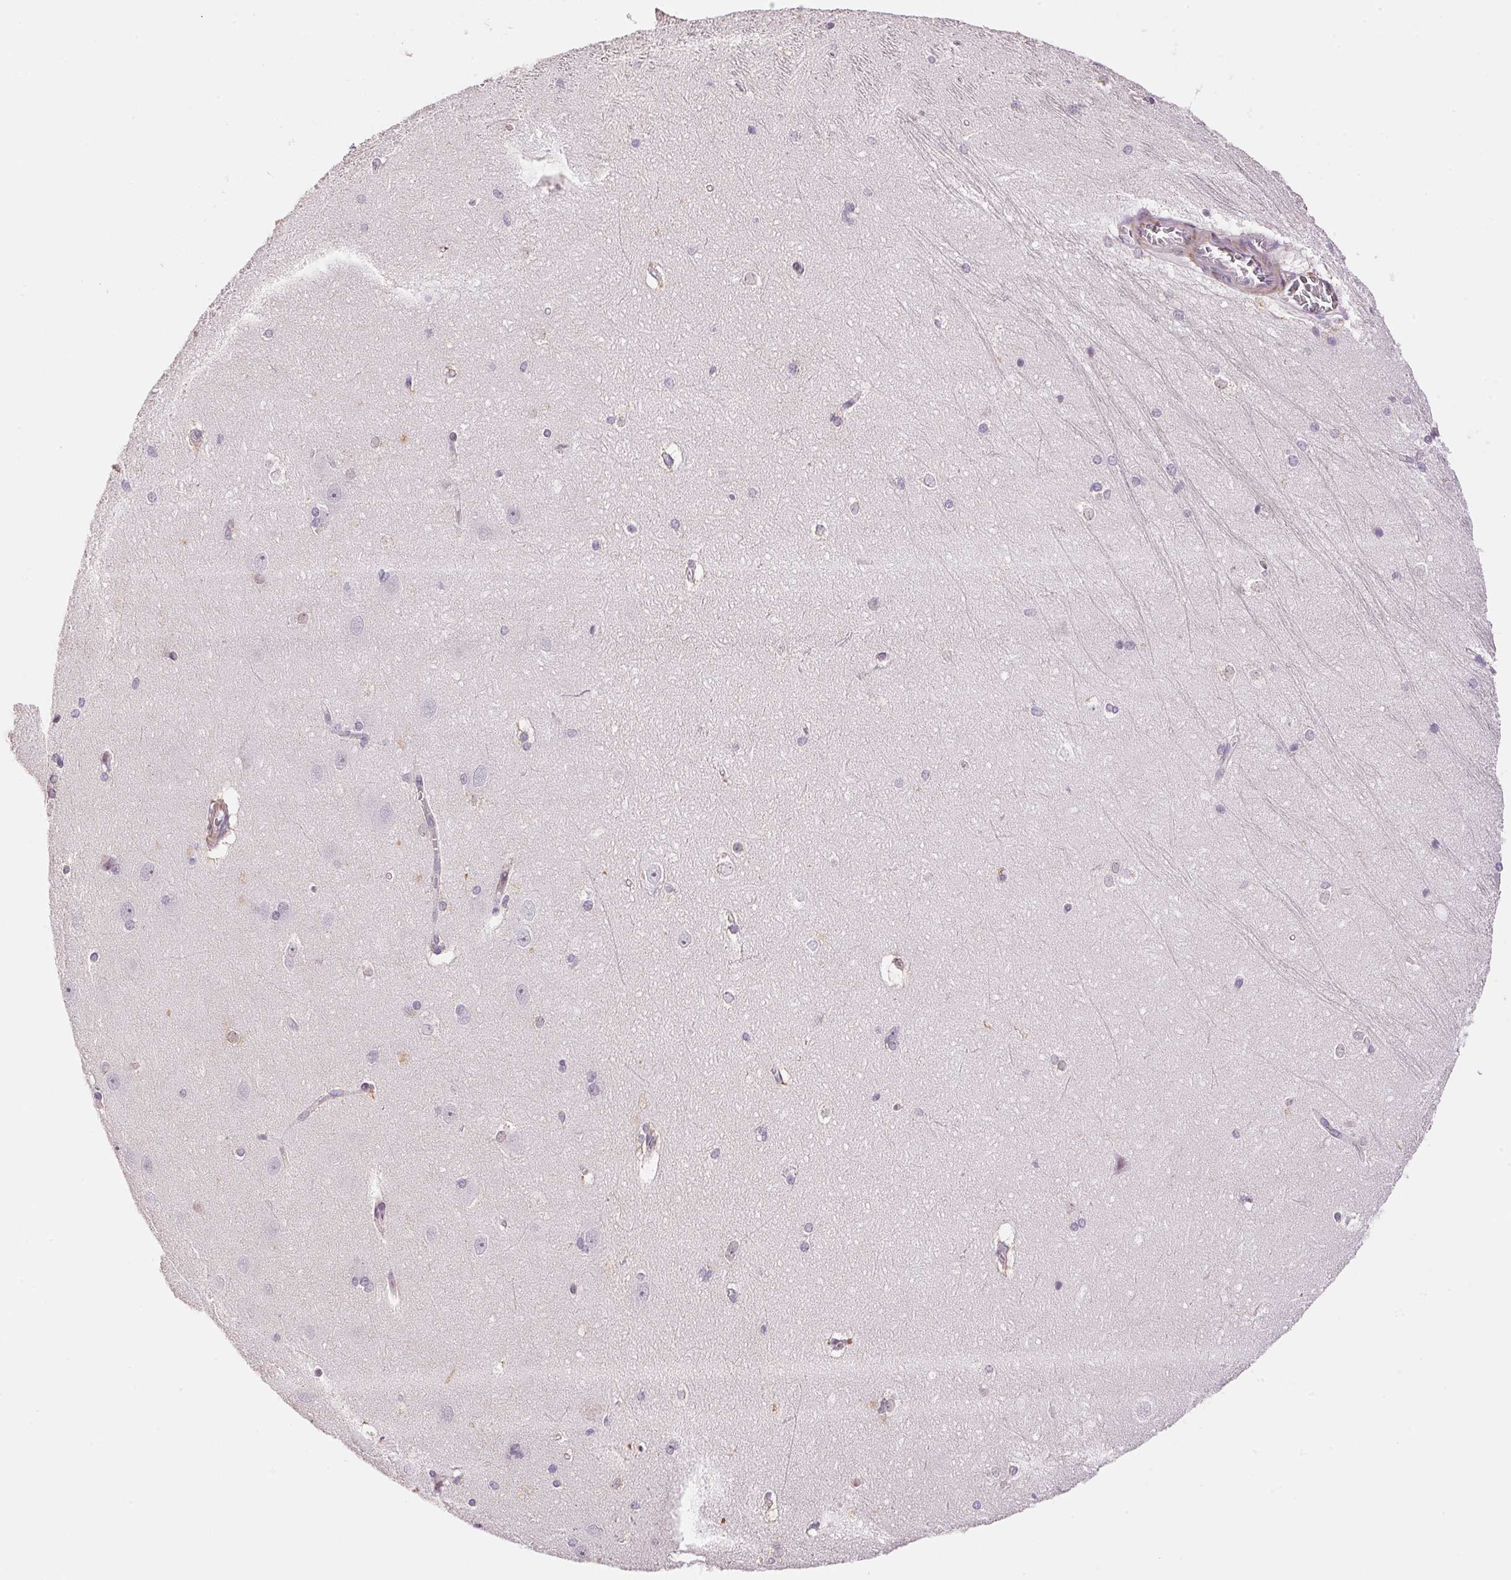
{"staining": {"intensity": "negative", "quantity": "none", "location": "none"}, "tissue": "hippocampus", "cell_type": "Glial cells", "image_type": "normal", "snomed": [{"axis": "morphology", "description": "Normal tissue, NOS"}, {"axis": "topography", "description": "Cerebral cortex"}, {"axis": "topography", "description": "Hippocampus"}], "caption": "The immunohistochemistry (IHC) image has no significant expression in glial cells of hippocampus.", "gene": "GYG2", "patient": {"sex": "female", "age": 19}}